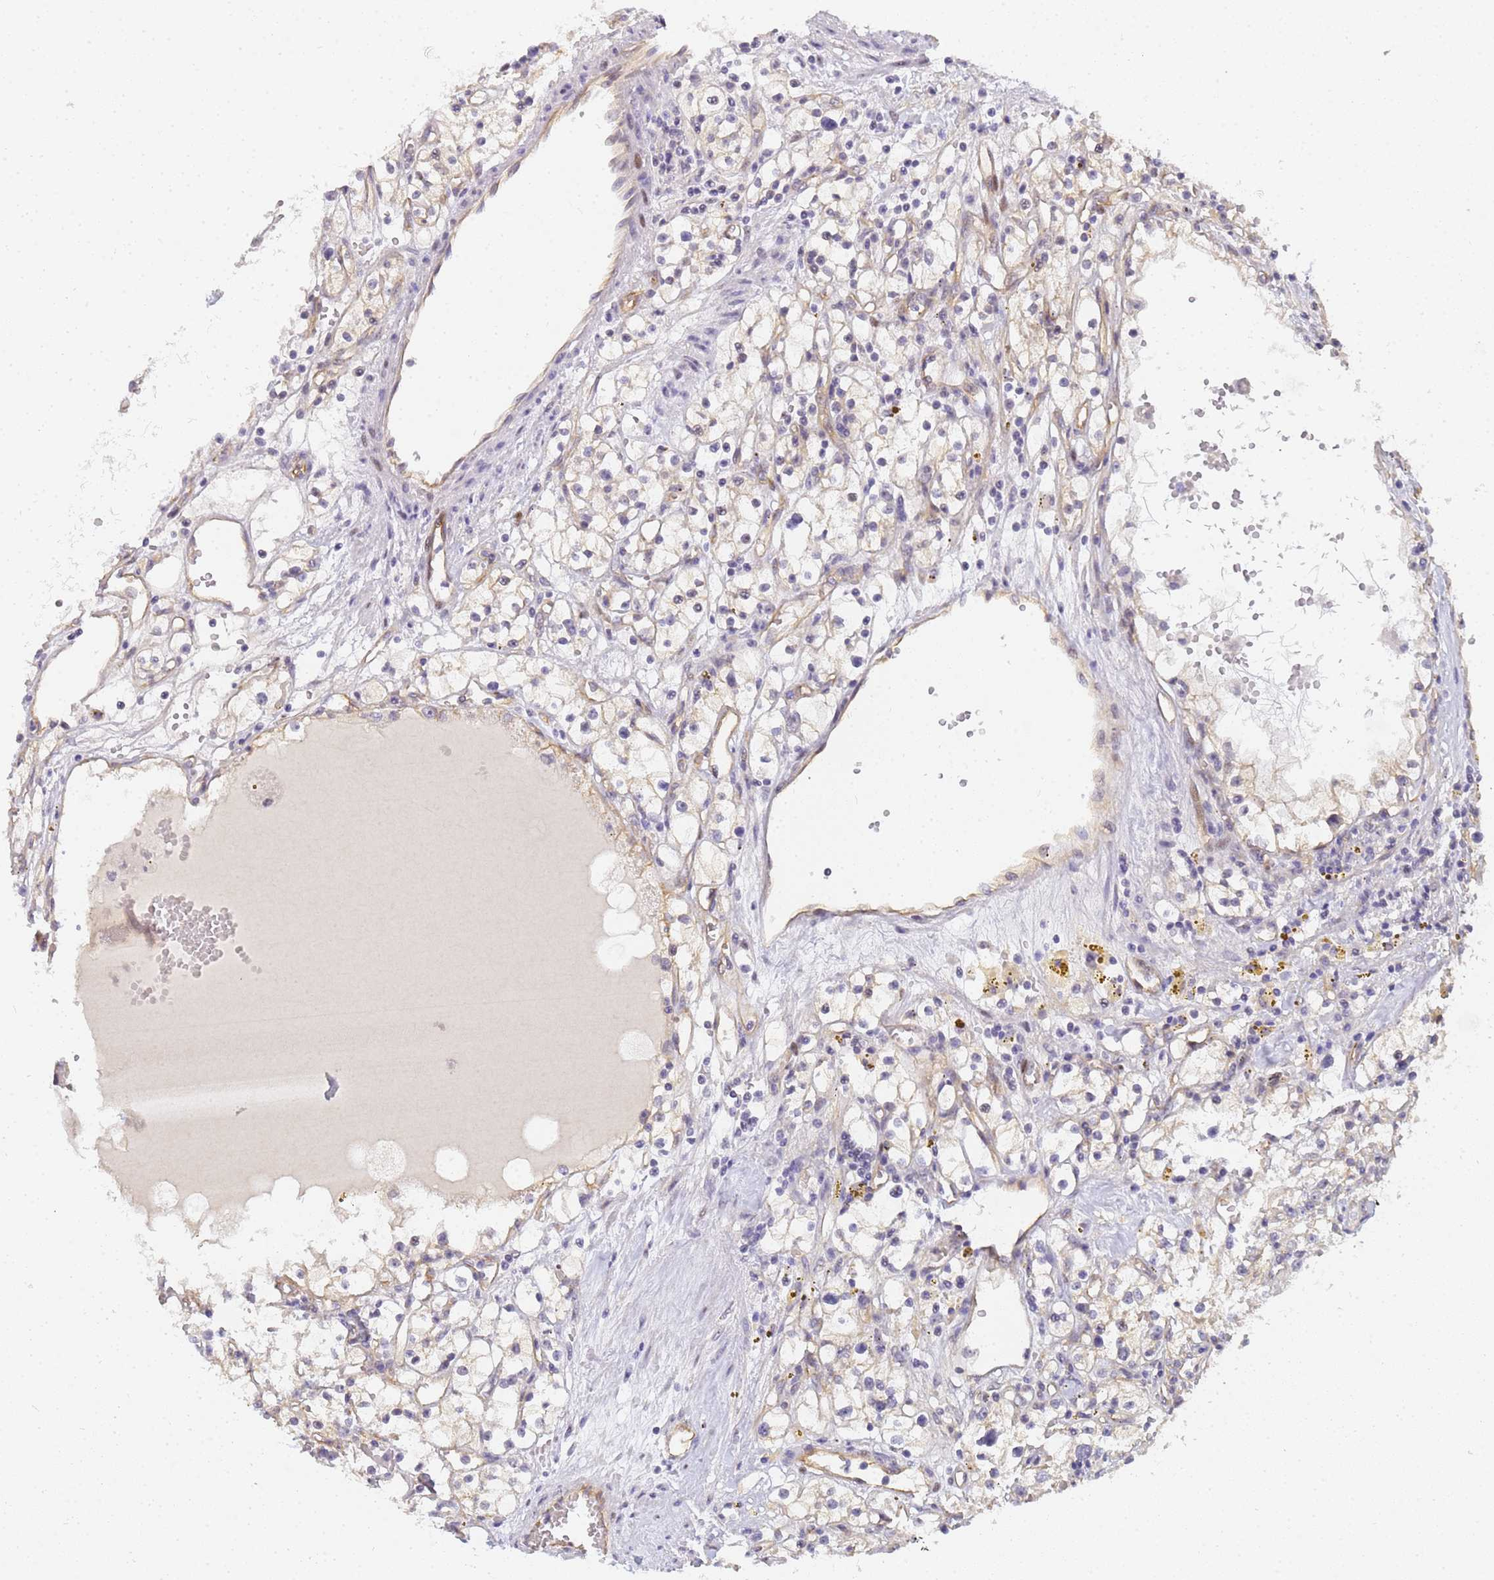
{"staining": {"intensity": "negative", "quantity": "none", "location": "none"}, "tissue": "renal cancer", "cell_type": "Tumor cells", "image_type": "cancer", "snomed": [{"axis": "morphology", "description": "Adenocarcinoma, NOS"}, {"axis": "topography", "description": "Kidney"}], "caption": "Immunohistochemical staining of renal cancer reveals no significant staining in tumor cells.", "gene": "GON4L", "patient": {"sex": "male", "age": 56}}